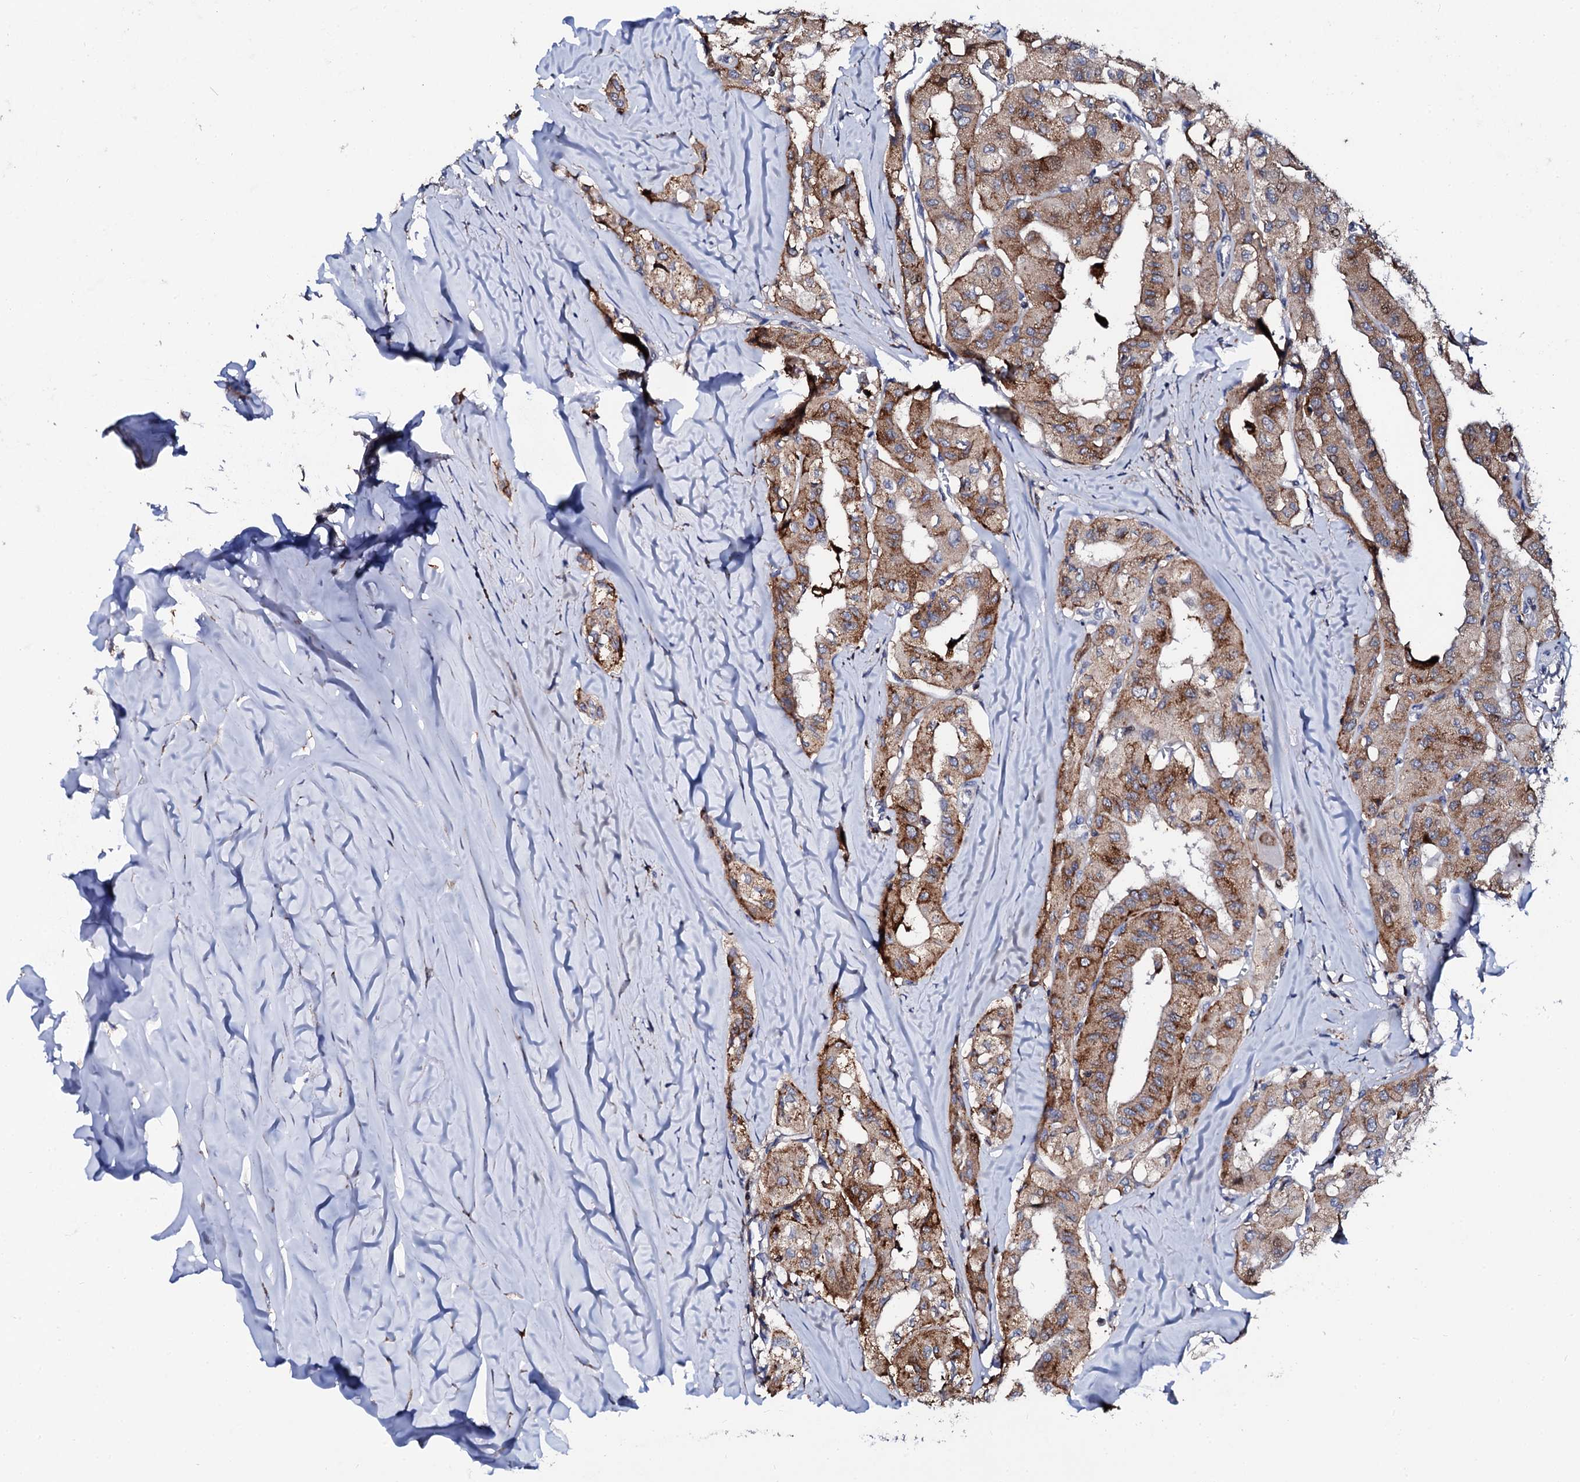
{"staining": {"intensity": "moderate", "quantity": ">75%", "location": "cytoplasmic/membranous"}, "tissue": "thyroid cancer", "cell_type": "Tumor cells", "image_type": "cancer", "snomed": [{"axis": "morphology", "description": "Papillary adenocarcinoma, NOS"}, {"axis": "topography", "description": "Thyroid gland"}], "caption": "This micrograph reveals immunohistochemistry staining of papillary adenocarcinoma (thyroid), with medium moderate cytoplasmic/membranous staining in about >75% of tumor cells.", "gene": "TCIRG1", "patient": {"sex": "female", "age": 59}}